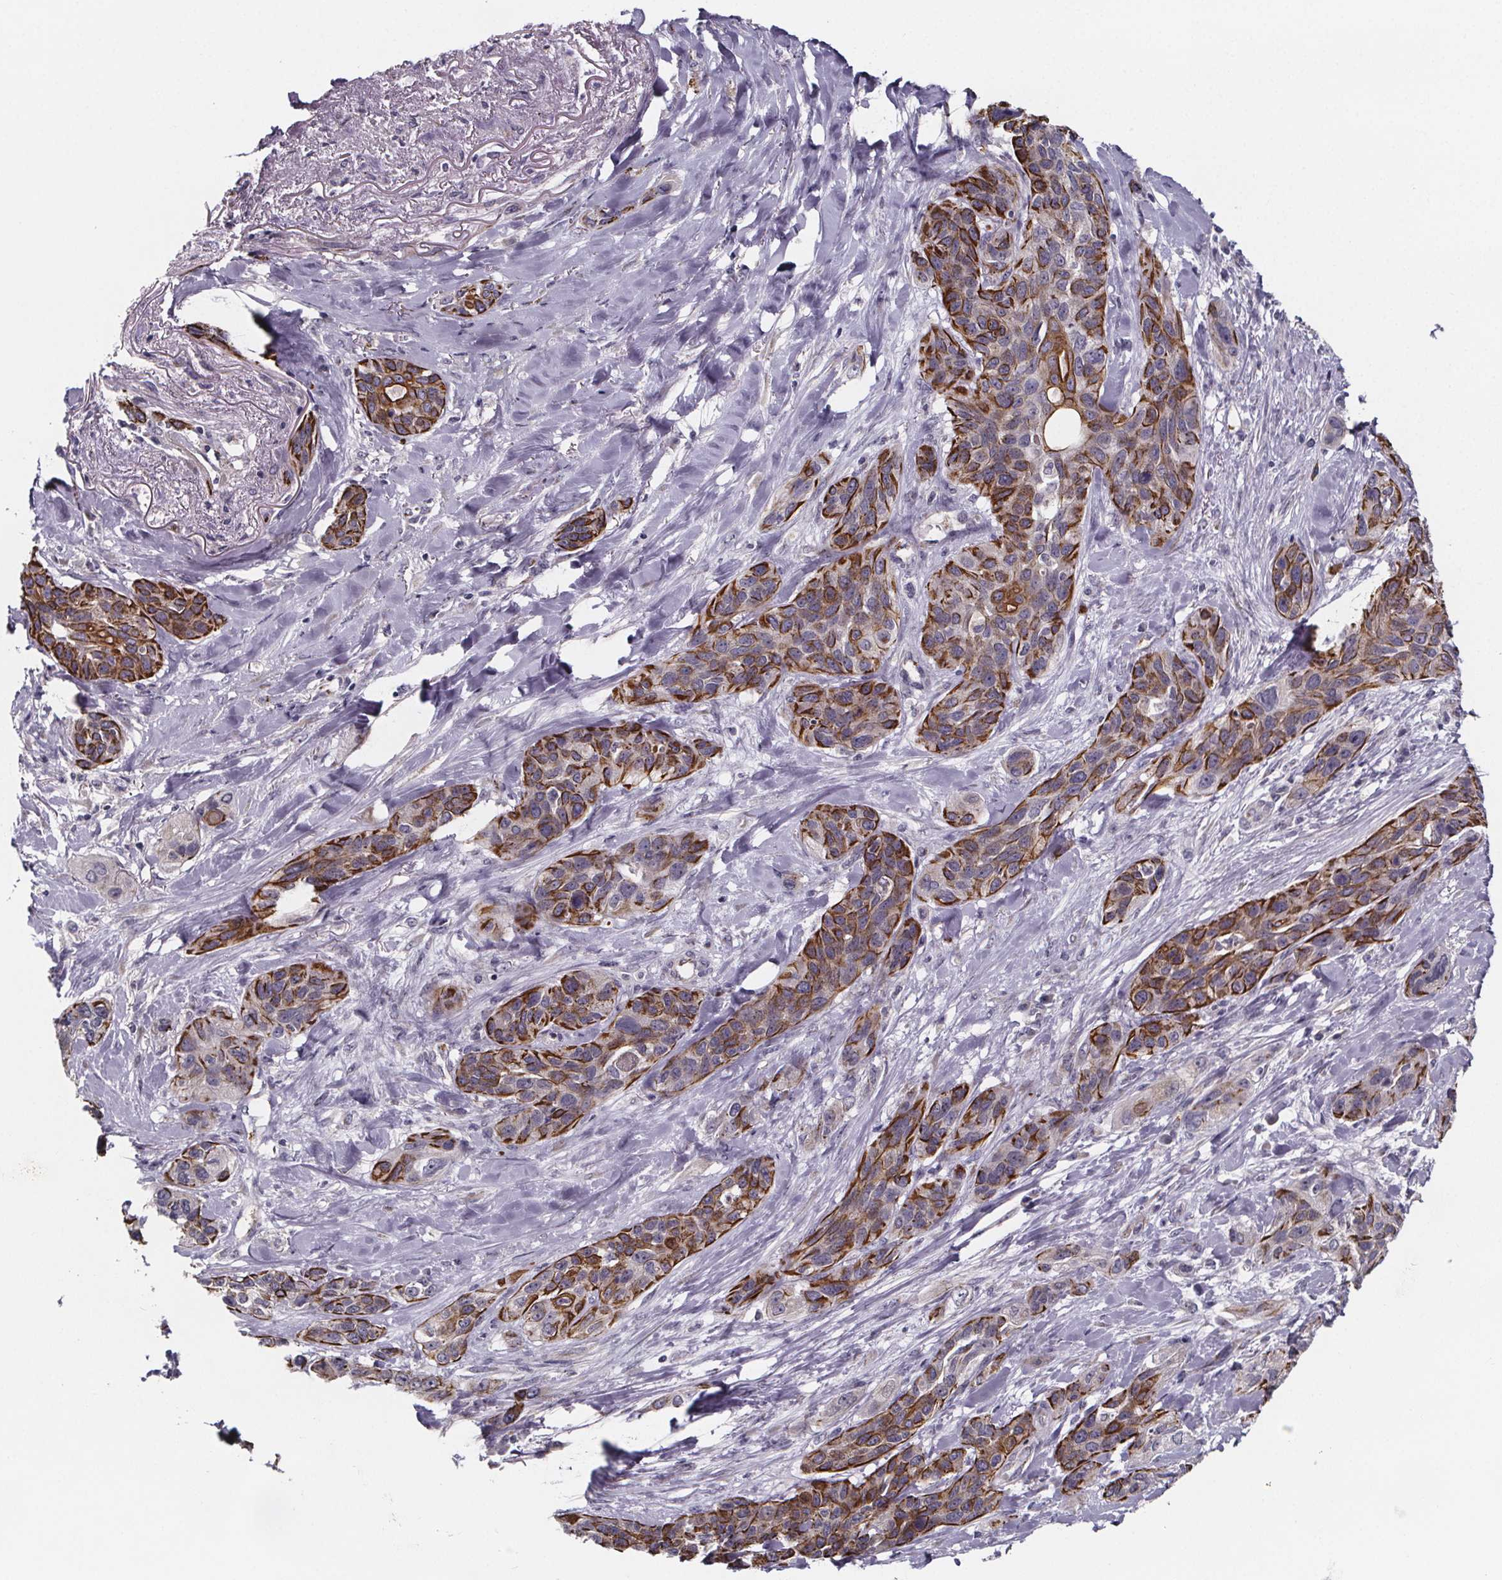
{"staining": {"intensity": "moderate", "quantity": "25%-75%", "location": "cytoplasmic/membranous"}, "tissue": "lung cancer", "cell_type": "Tumor cells", "image_type": "cancer", "snomed": [{"axis": "morphology", "description": "Squamous cell carcinoma, NOS"}, {"axis": "topography", "description": "Lung"}], "caption": "Immunohistochemical staining of squamous cell carcinoma (lung) shows medium levels of moderate cytoplasmic/membranous staining in about 25%-75% of tumor cells. (brown staining indicates protein expression, while blue staining denotes nuclei).", "gene": "NDST1", "patient": {"sex": "female", "age": 70}}